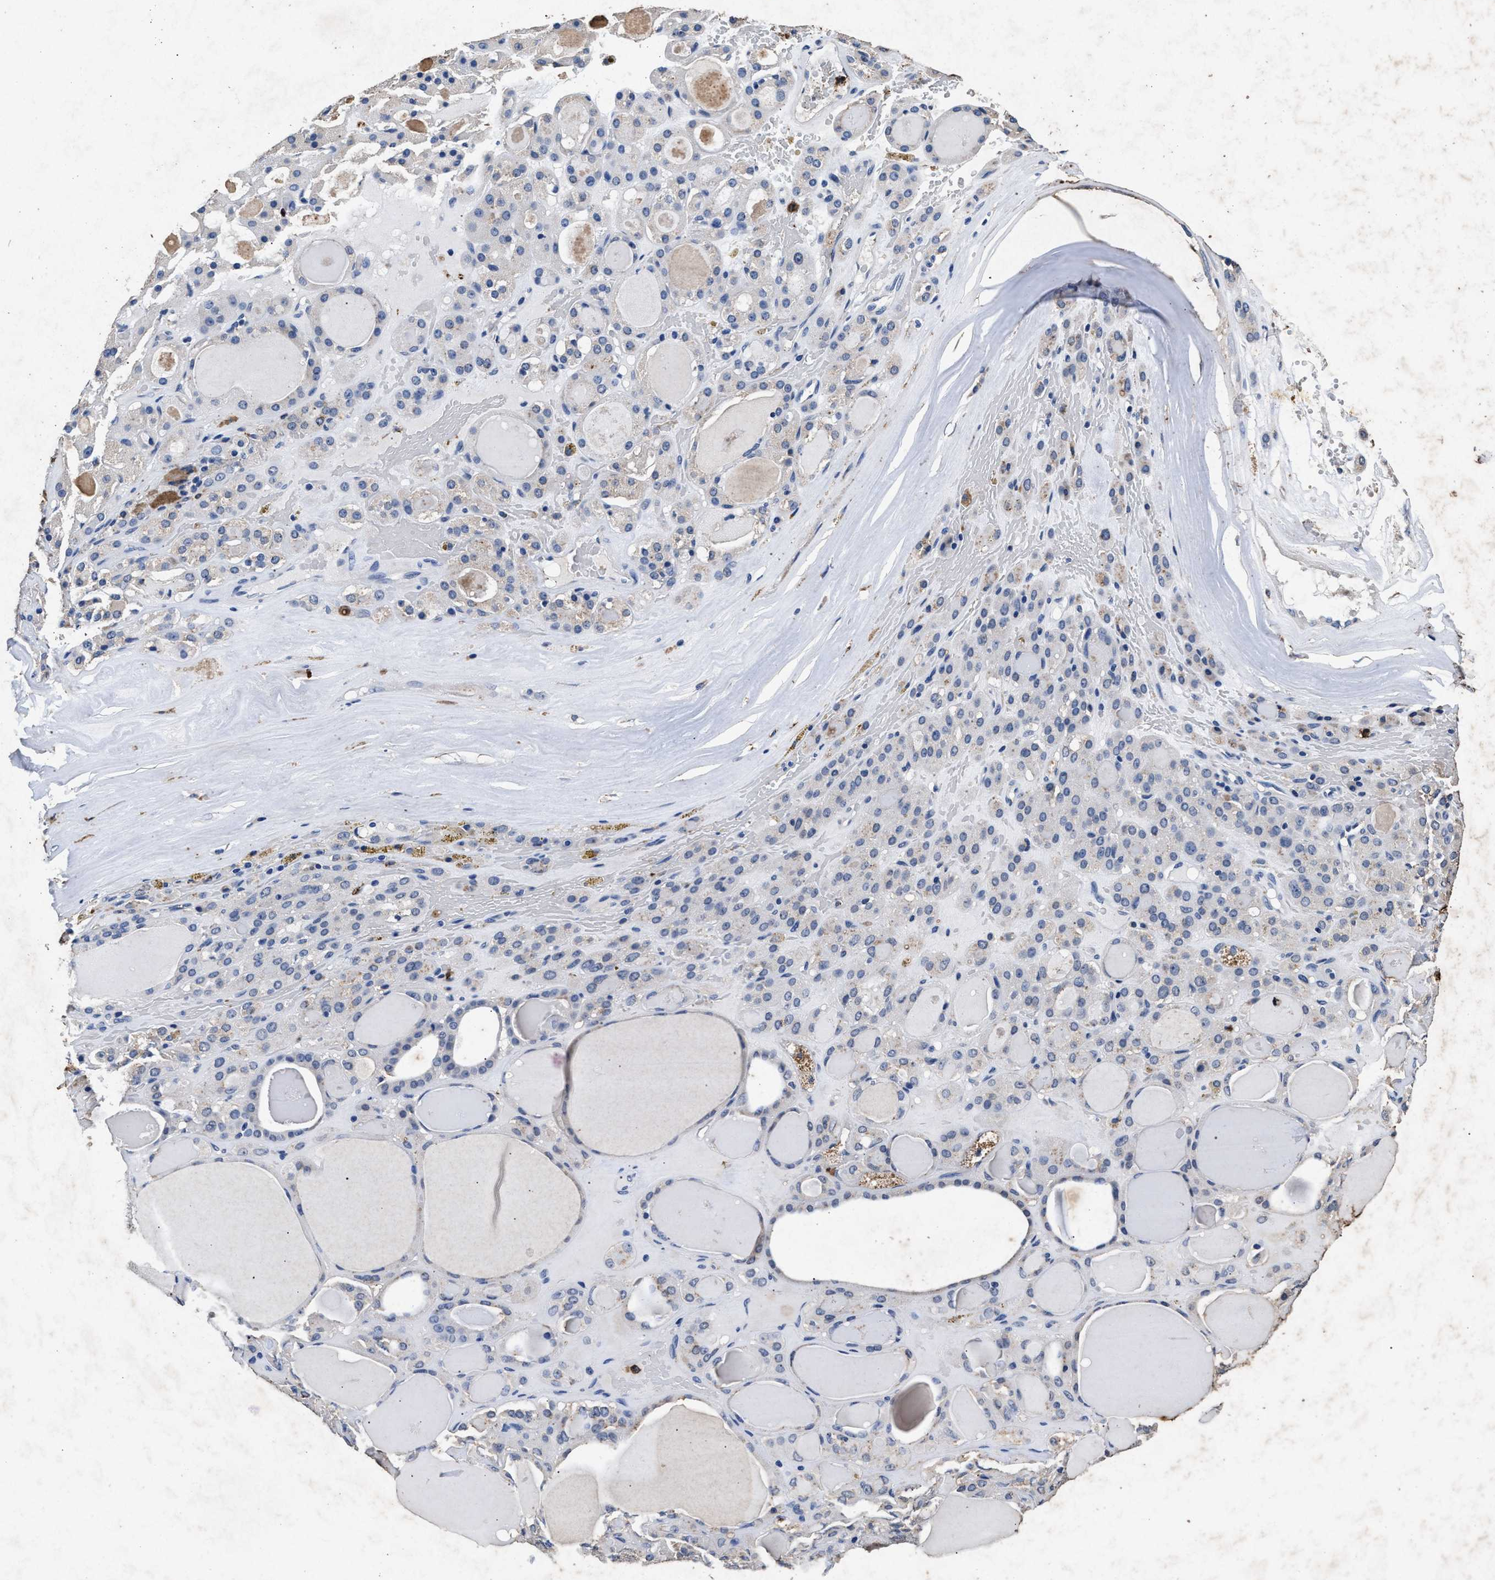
{"staining": {"intensity": "weak", "quantity": "<25%", "location": "cytoplasmic/membranous"}, "tissue": "thyroid gland", "cell_type": "Glandular cells", "image_type": "normal", "snomed": [{"axis": "morphology", "description": "Normal tissue, NOS"}, {"axis": "morphology", "description": "Carcinoma, NOS"}, {"axis": "topography", "description": "Thyroid gland"}], "caption": "IHC of benign thyroid gland displays no positivity in glandular cells. The staining was performed using DAB to visualize the protein expression in brown, while the nuclei were stained in blue with hematoxylin (Magnification: 20x).", "gene": "LTB4R2", "patient": {"sex": "female", "age": 86}}